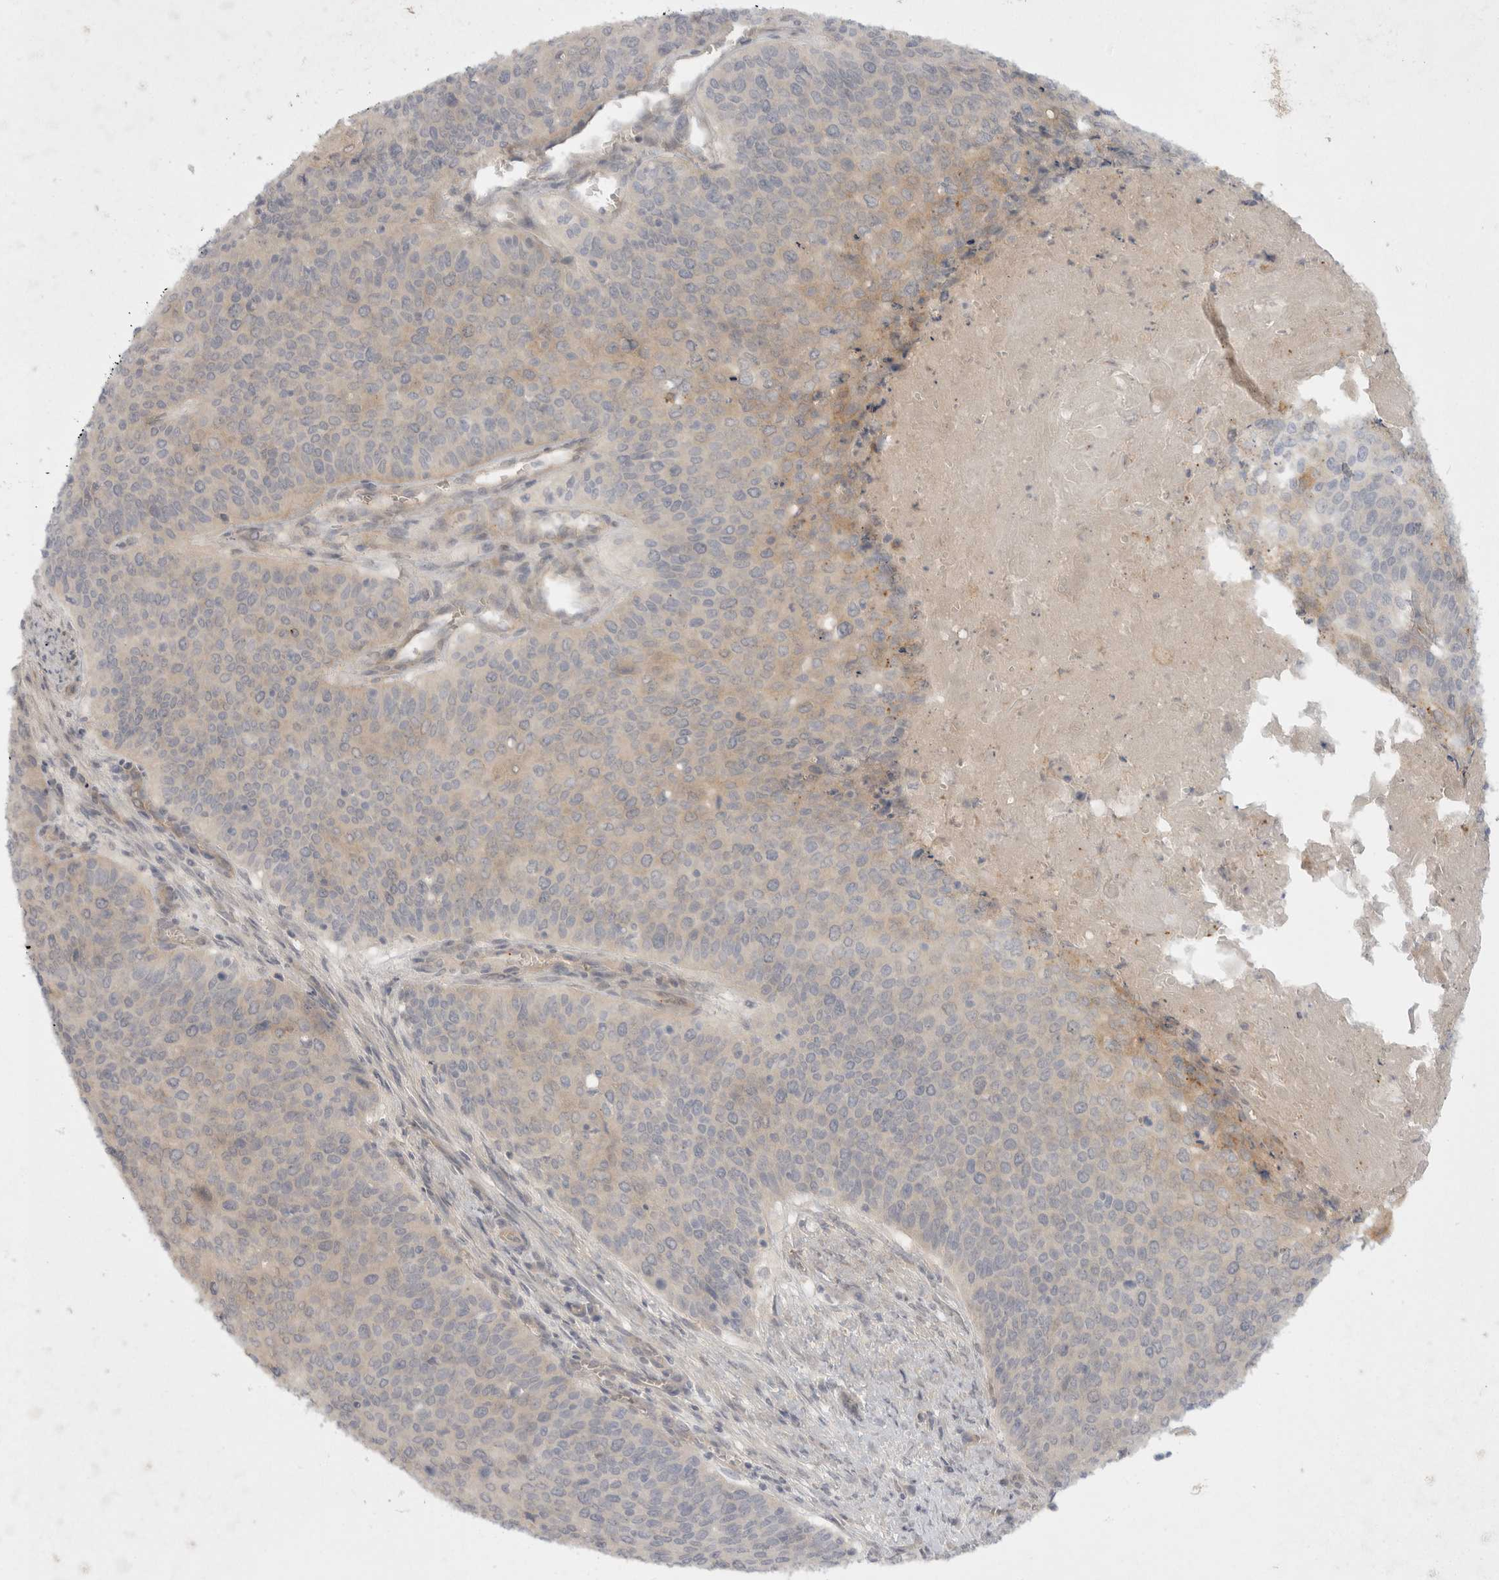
{"staining": {"intensity": "negative", "quantity": "none", "location": "none"}, "tissue": "cervical cancer", "cell_type": "Tumor cells", "image_type": "cancer", "snomed": [{"axis": "morphology", "description": "Squamous cell carcinoma, NOS"}, {"axis": "topography", "description": "Cervix"}], "caption": "Micrograph shows no protein positivity in tumor cells of cervical squamous cell carcinoma tissue. Brightfield microscopy of immunohistochemistry (IHC) stained with DAB (3,3'-diaminobenzidine) (brown) and hematoxylin (blue), captured at high magnification.", "gene": "TOM1L2", "patient": {"sex": "female", "age": 39}}